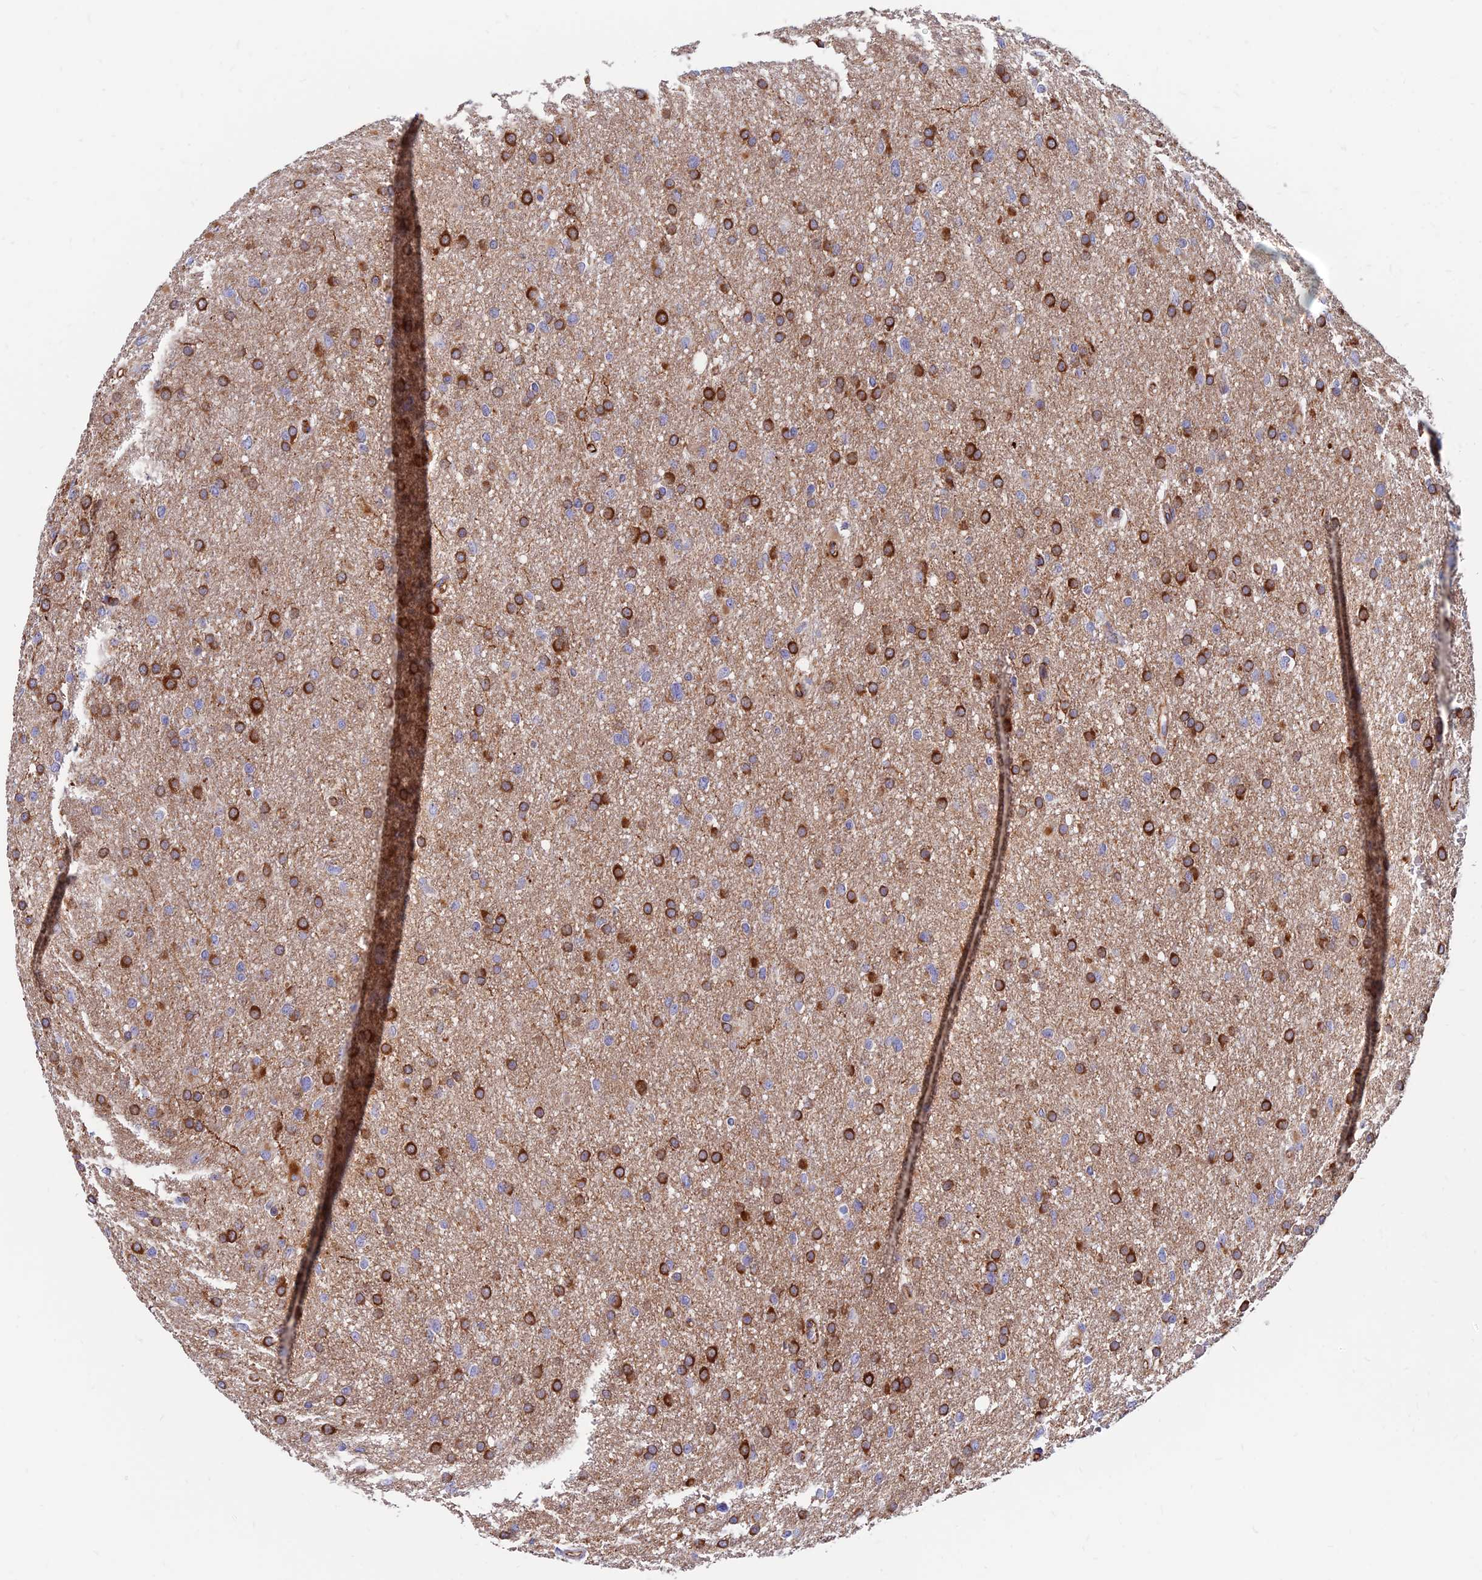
{"staining": {"intensity": "strong", "quantity": "25%-75%", "location": "cytoplasmic/membranous"}, "tissue": "glioma", "cell_type": "Tumor cells", "image_type": "cancer", "snomed": [{"axis": "morphology", "description": "Glioma, malignant, High grade"}, {"axis": "topography", "description": "Cerebral cortex"}], "caption": "Protein staining by IHC reveals strong cytoplasmic/membranous expression in approximately 25%-75% of tumor cells in glioma.", "gene": "CDK18", "patient": {"sex": "female", "age": 36}}